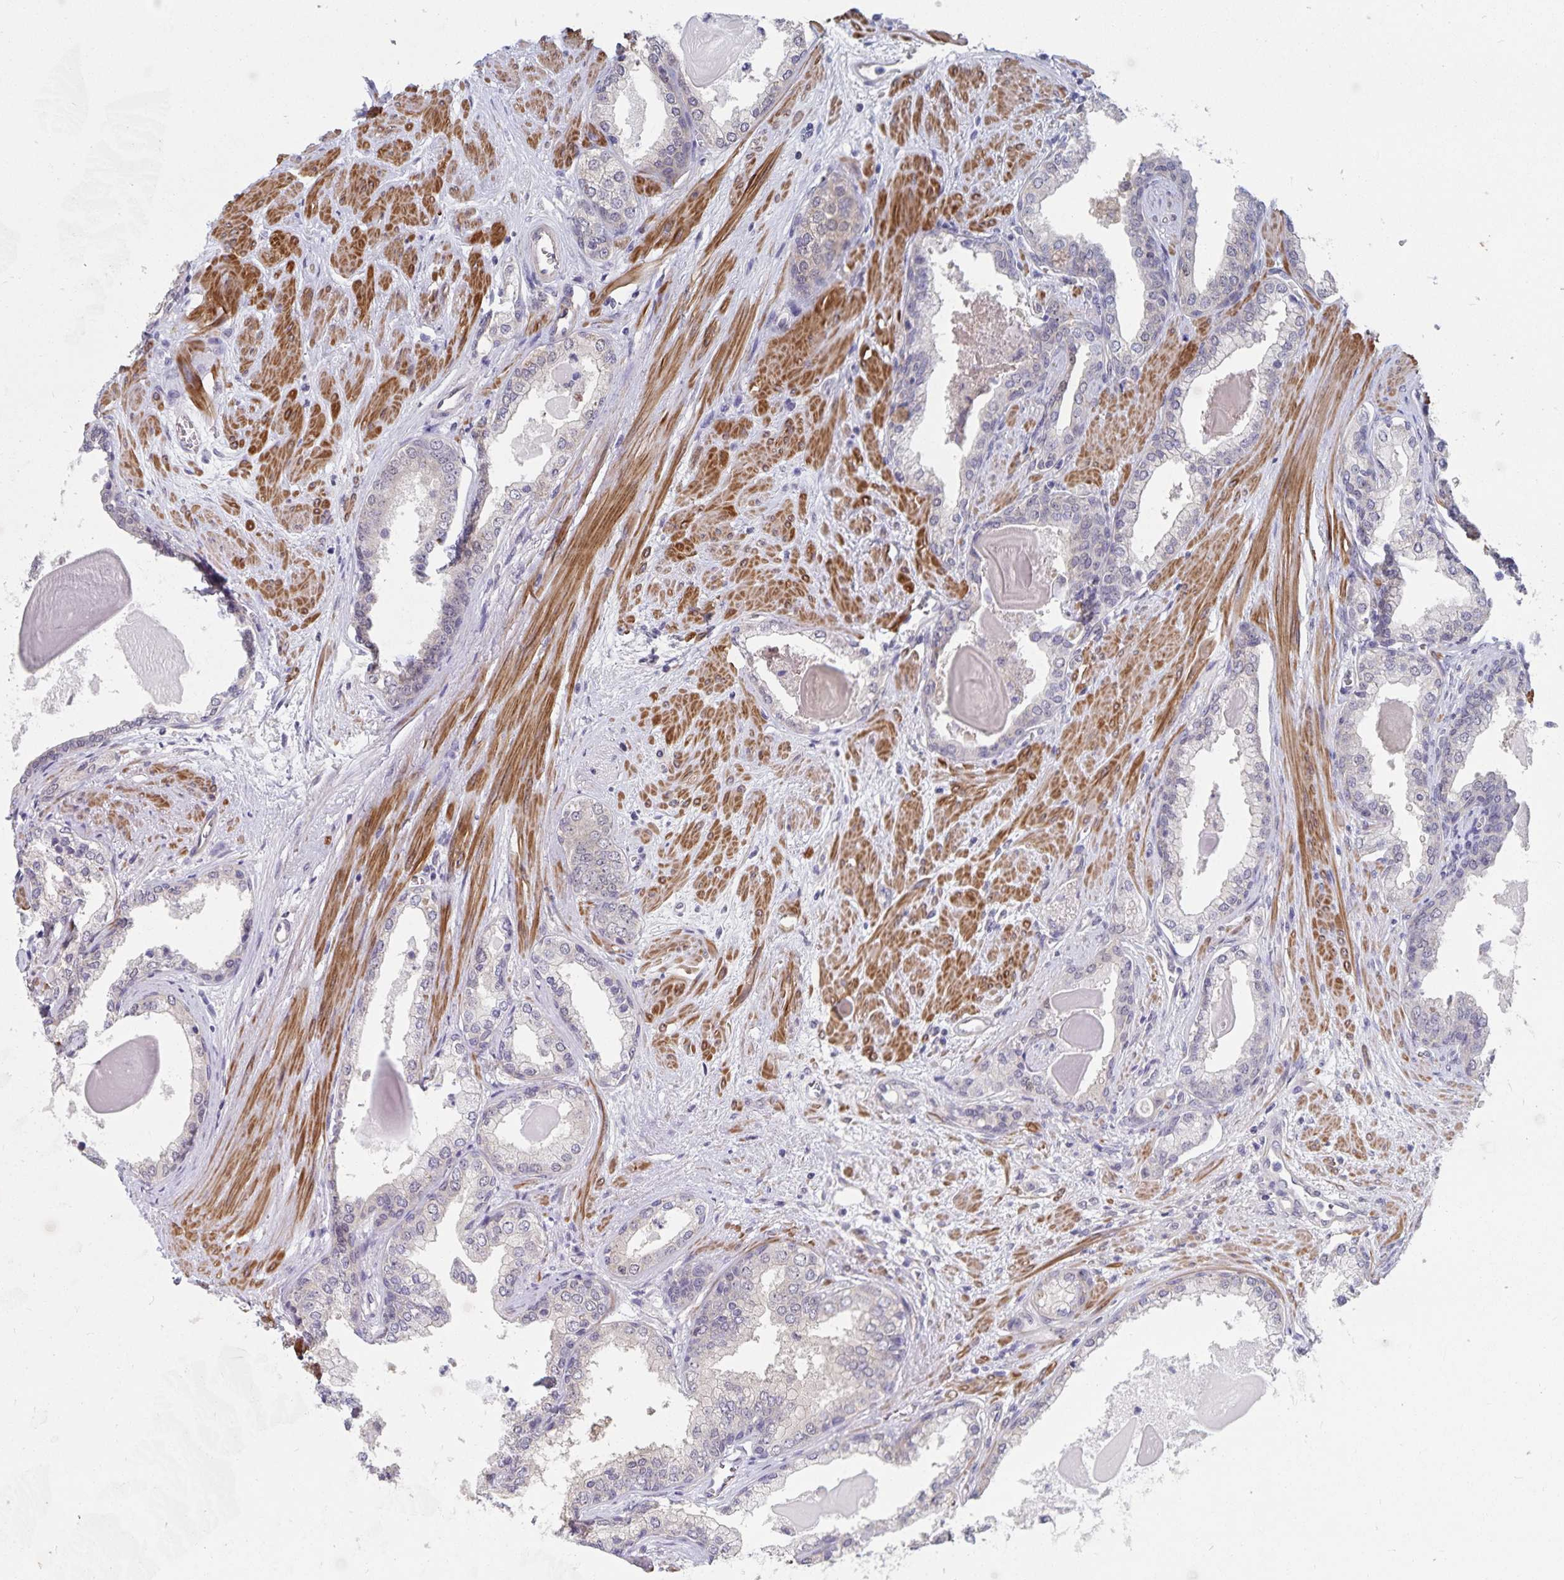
{"staining": {"intensity": "negative", "quantity": "none", "location": "none"}, "tissue": "prostate cancer", "cell_type": "Tumor cells", "image_type": "cancer", "snomed": [{"axis": "morphology", "description": "Adenocarcinoma, Low grade"}, {"axis": "topography", "description": "Prostate"}], "caption": "There is no significant expression in tumor cells of prostate cancer (adenocarcinoma (low-grade)).", "gene": "BAG6", "patient": {"sex": "male", "age": 64}}